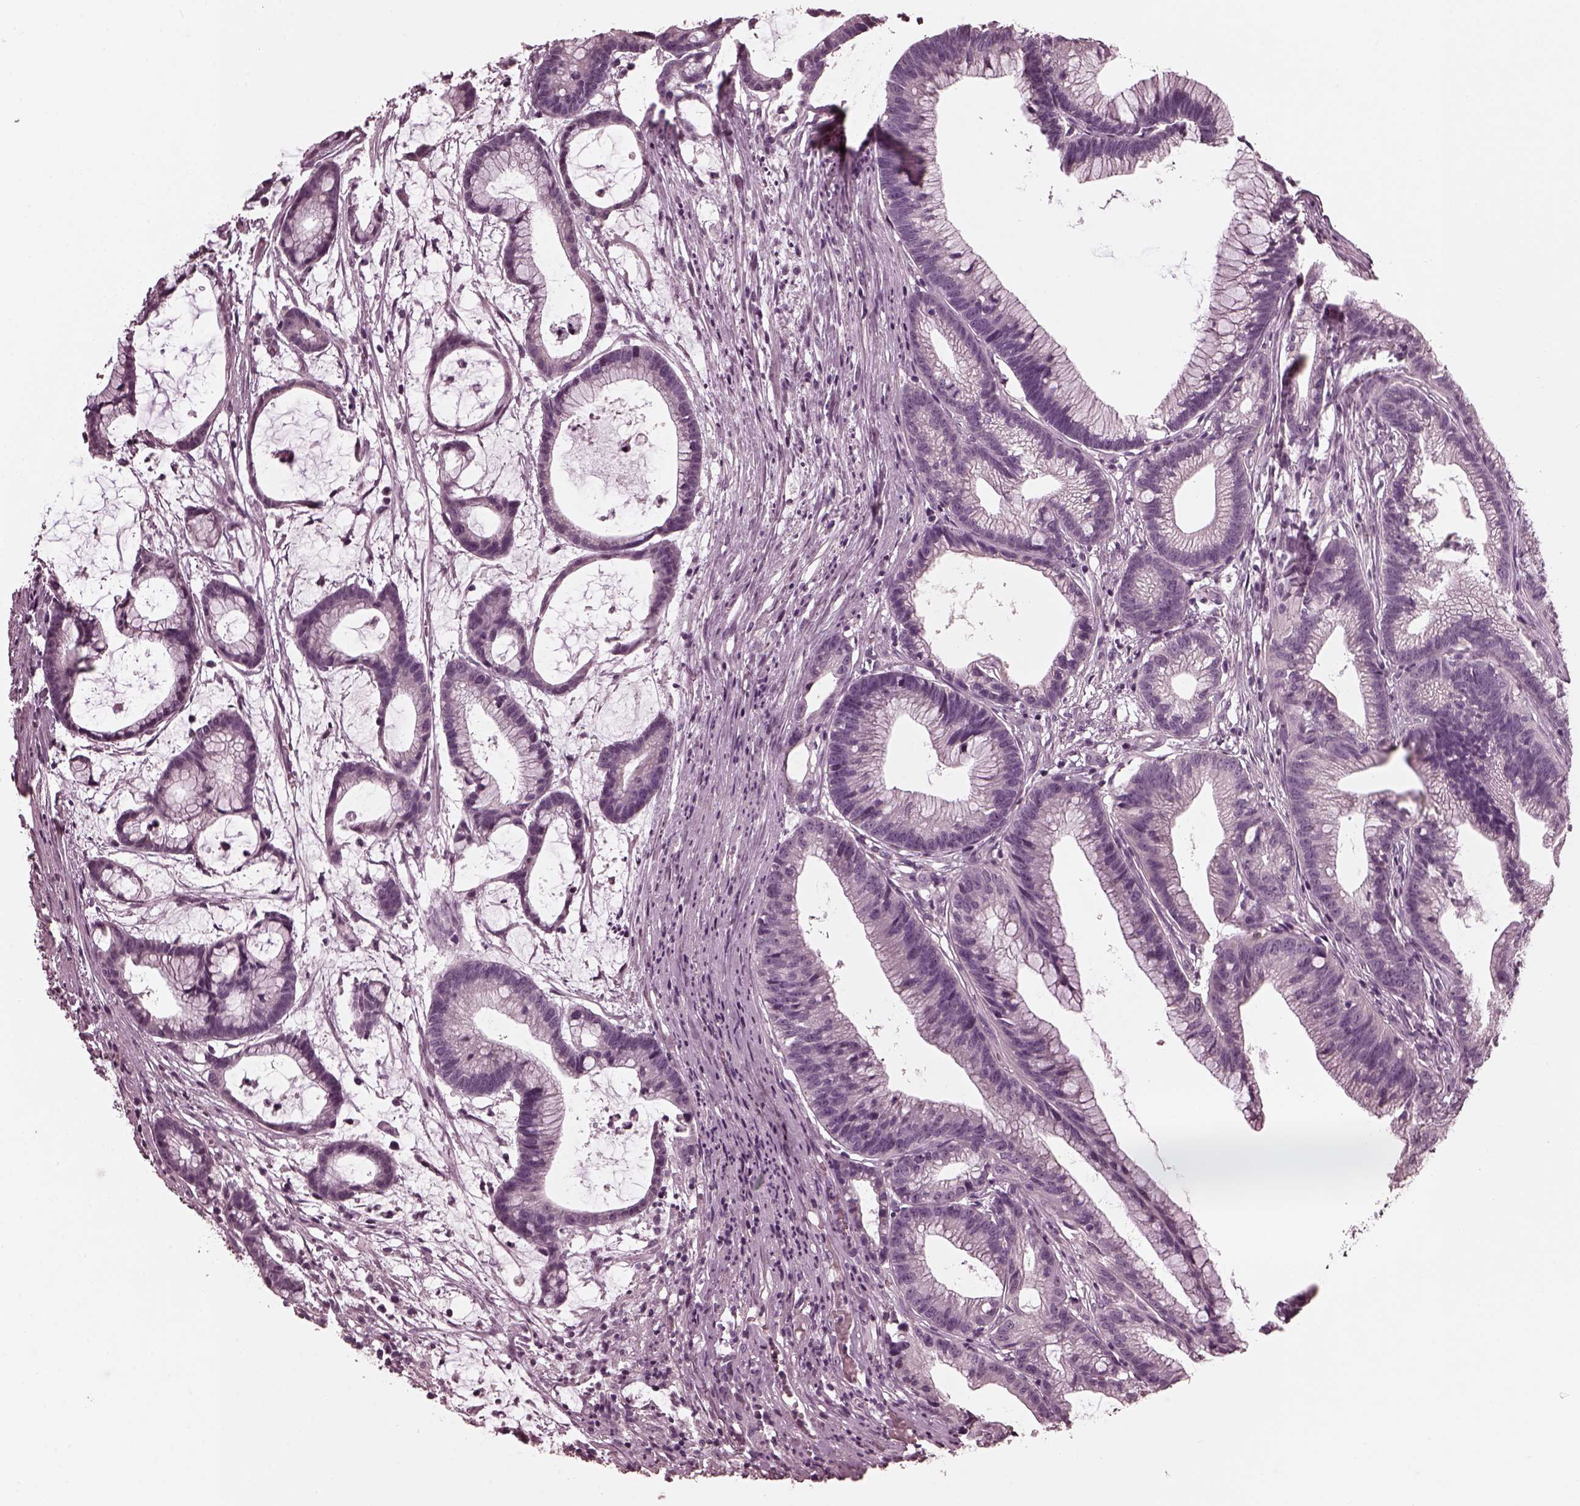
{"staining": {"intensity": "negative", "quantity": "none", "location": "none"}, "tissue": "colorectal cancer", "cell_type": "Tumor cells", "image_type": "cancer", "snomed": [{"axis": "morphology", "description": "Adenocarcinoma, NOS"}, {"axis": "topography", "description": "Colon"}], "caption": "DAB immunohistochemical staining of human colorectal cancer reveals no significant staining in tumor cells. Brightfield microscopy of immunohistochemistry (IHC) stained with DAB (3,3'-diaminobenzidine) (brown) and hematoxylin (blue), captured at high magnification.", "gene": "CGA", "patient": {"sex": "female", "age": 78}}